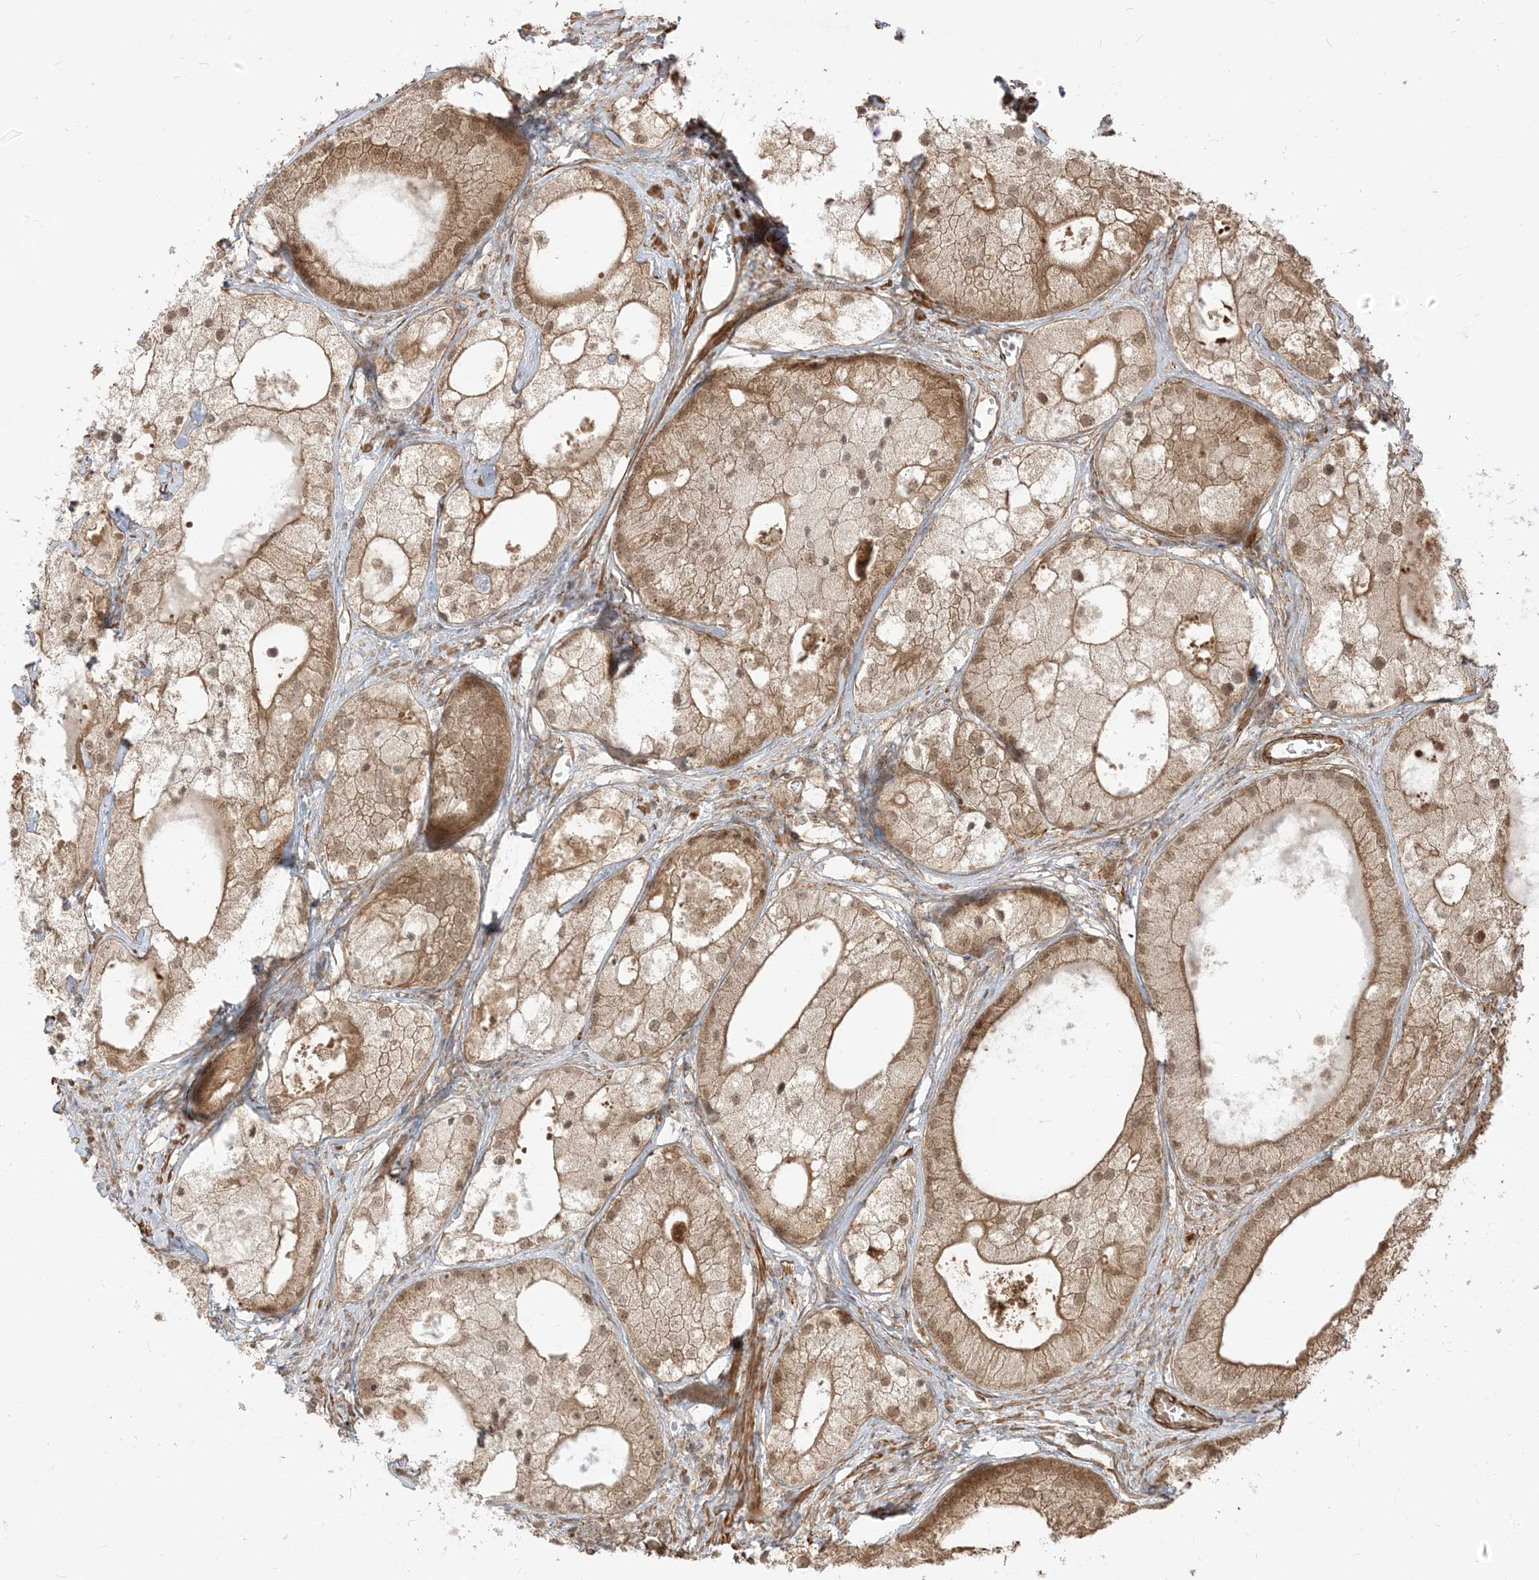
{"staining": {"intensity": "moderate", "quantity": ">75%", "location": "cytoplasmic/membranous,nuclear"}, "tissue": "prostate cancer", "cell_type": "Tumor cells", "image_type": "cancer", "snomed": [{"axis": "morphology", "description": "Adenocarcinoma, Low grade"}, {"axis": "topography", "description": "Prostate"}], "caption": "Prostate adenocarcinoma (low-grade) tissue displays moderate cytoplasmic/membranous and nuclear expression in approximately >75% of tumor cells The staining is performed using DAB brown chromogen to label protein expression. The nuclei are counter-stained blue using hematoxylin.", "gene": "TBCC", "patient": {"sex": "male", "age": 69}}